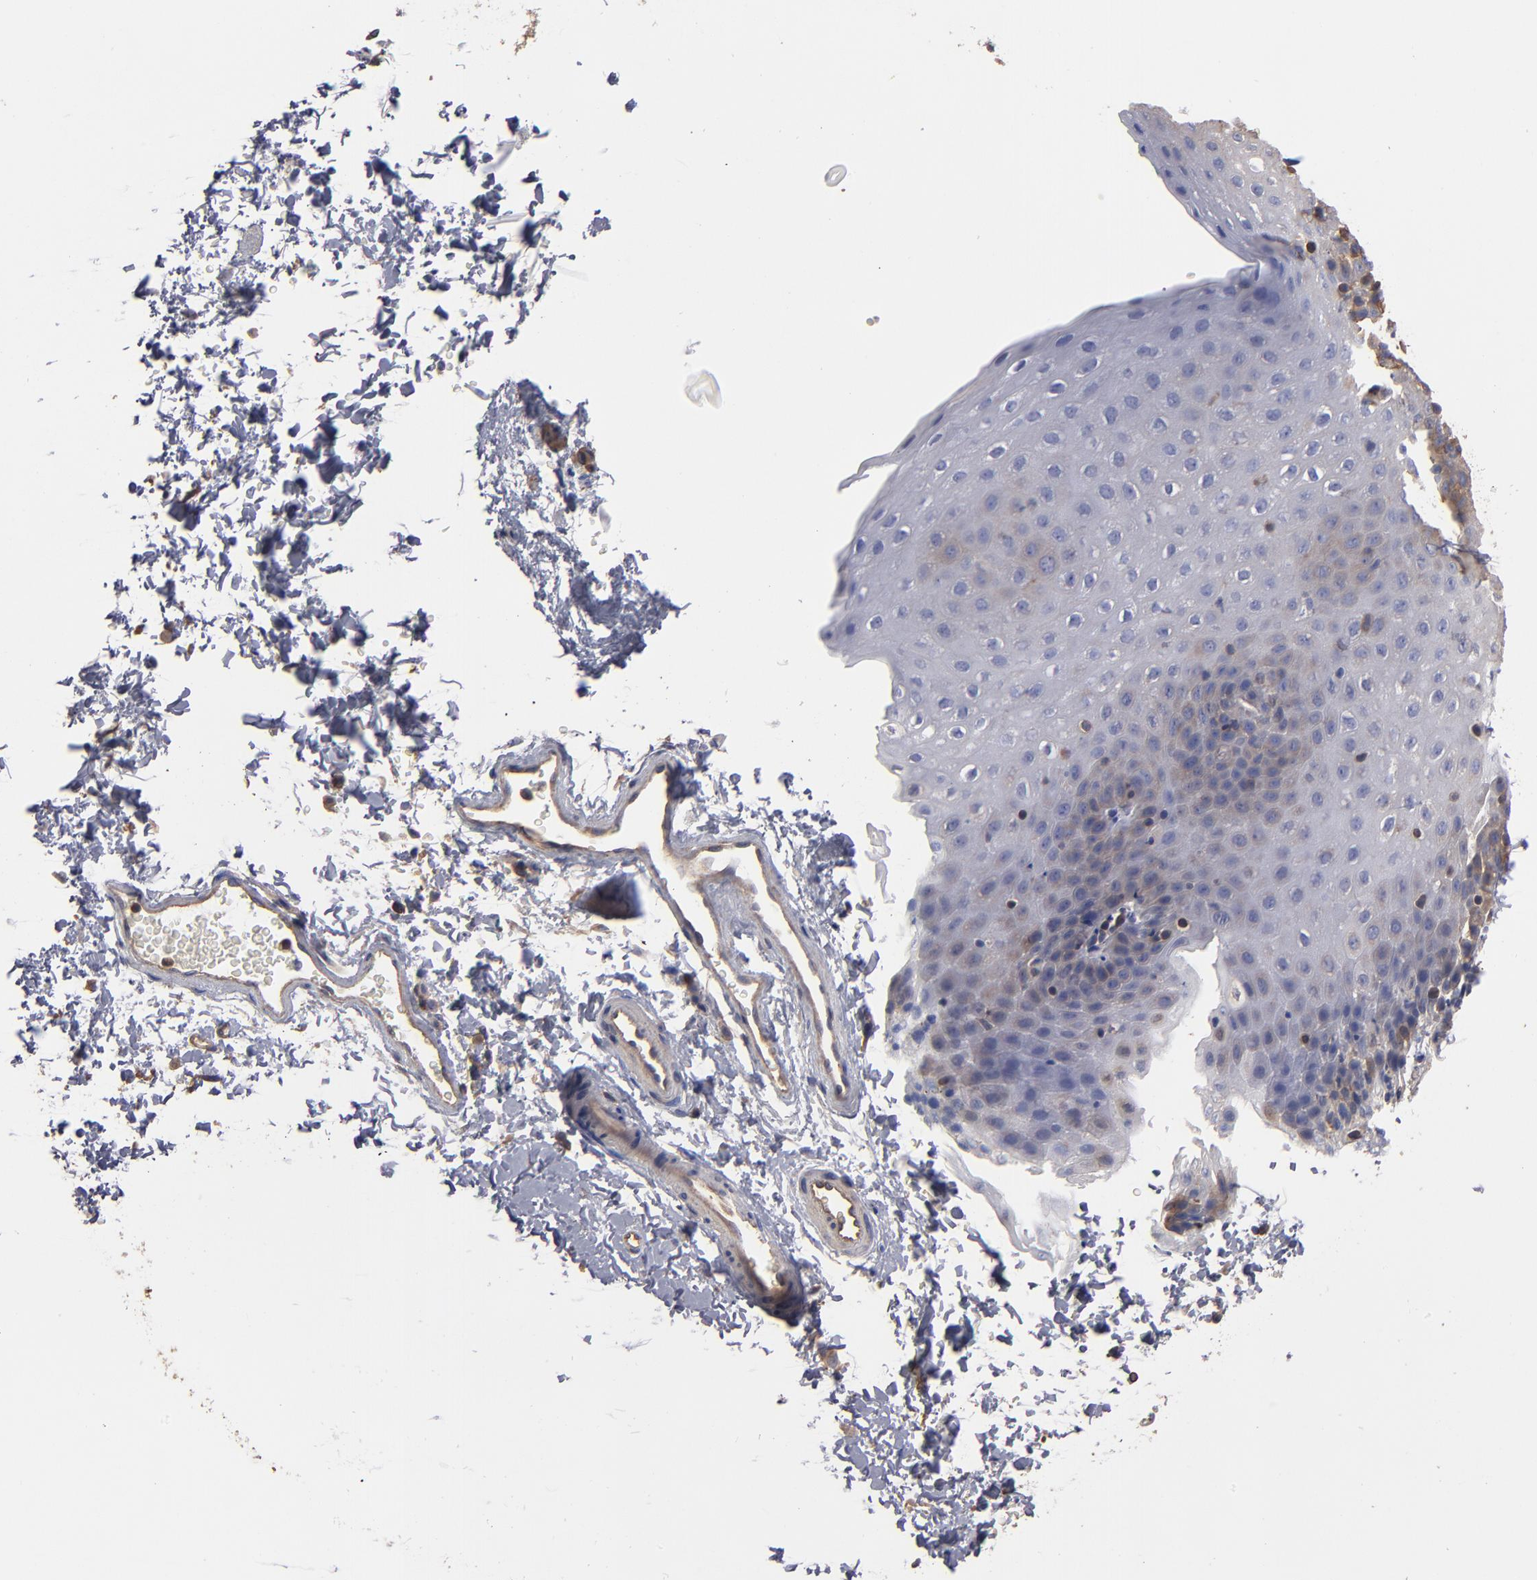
{"staining": {"intensity": "negative", "quantity": "none", "location": "none"}, "tissue": "esophagus", "cell_type": "Squamous epithelial cells", "image_type": "normal", "snomed": [{"axis": "morphology", "description": "Normal tissue, NOS"}, {"axis": "topography", "description": "Esophagus"}], "caption": "Micrograph shows no significant protein expression in squamous epithelial cells of unremarkable esophagus.", "gene": "ESYT2", "patient": {"sex": "female", "age": 61}}